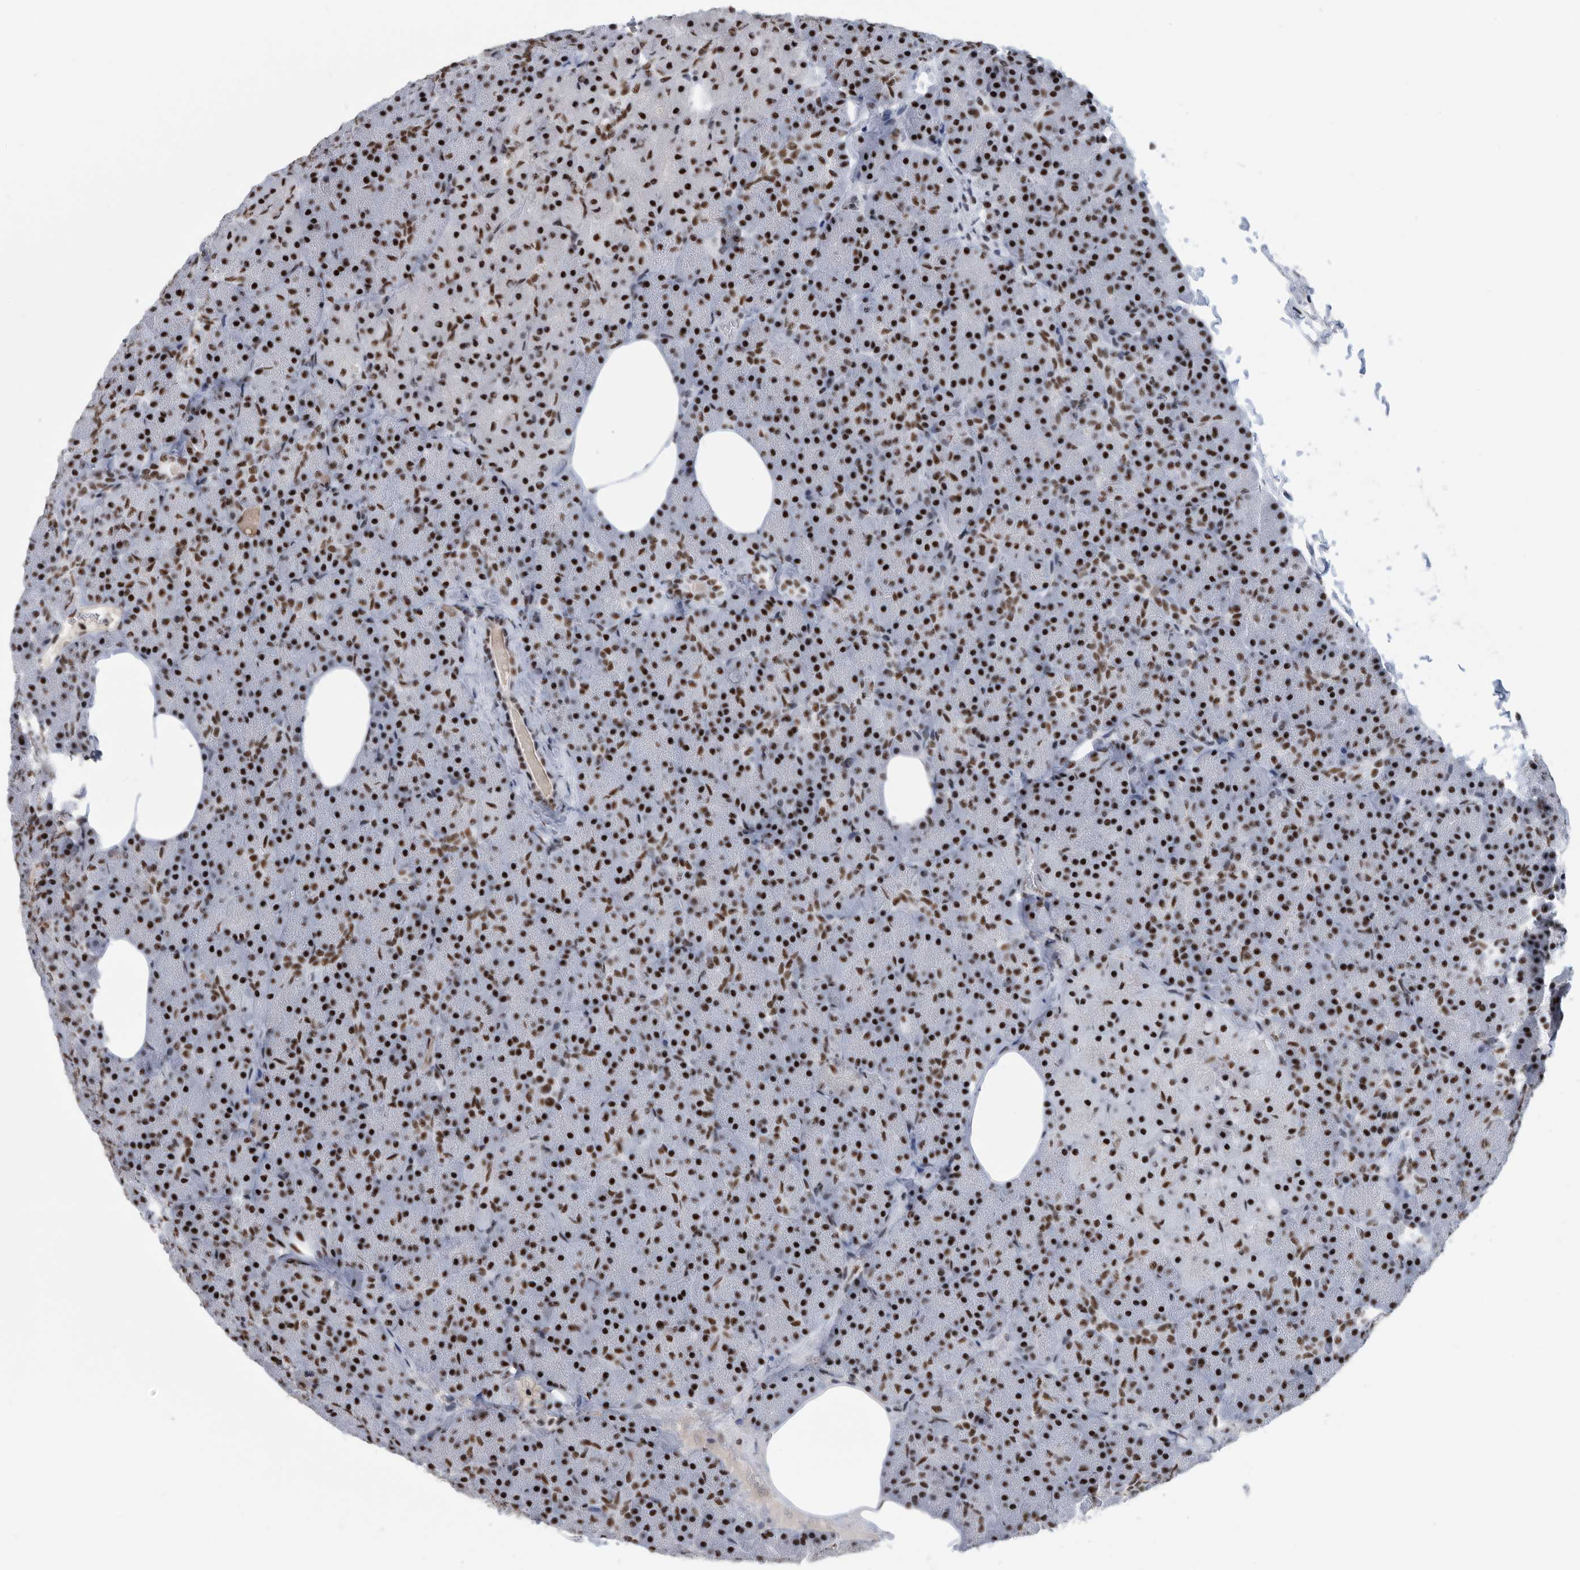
{"staining": {"intensity": "strong", "quantity": ">75%", "location": "nuclear"}, "tissue": "pancreas", "cell_type": "Exocrine glandular cells", "image_type": "normal", "snomed": [{"axis": "morphology", "description": "Normal tissue, NOS"}, {"axis": "morphology", "description": "Carcinoid, malignant, NOS"}, {"axis": "topography", "description": "Pancreas"}], "caption": "Protein staining of unremarkable pancreas demonstrates strong nuclear positivity in about >75% of exocrine glandular cells.", "gene": "SF3A1", "patient": {"sex": "female", "age": 35}}